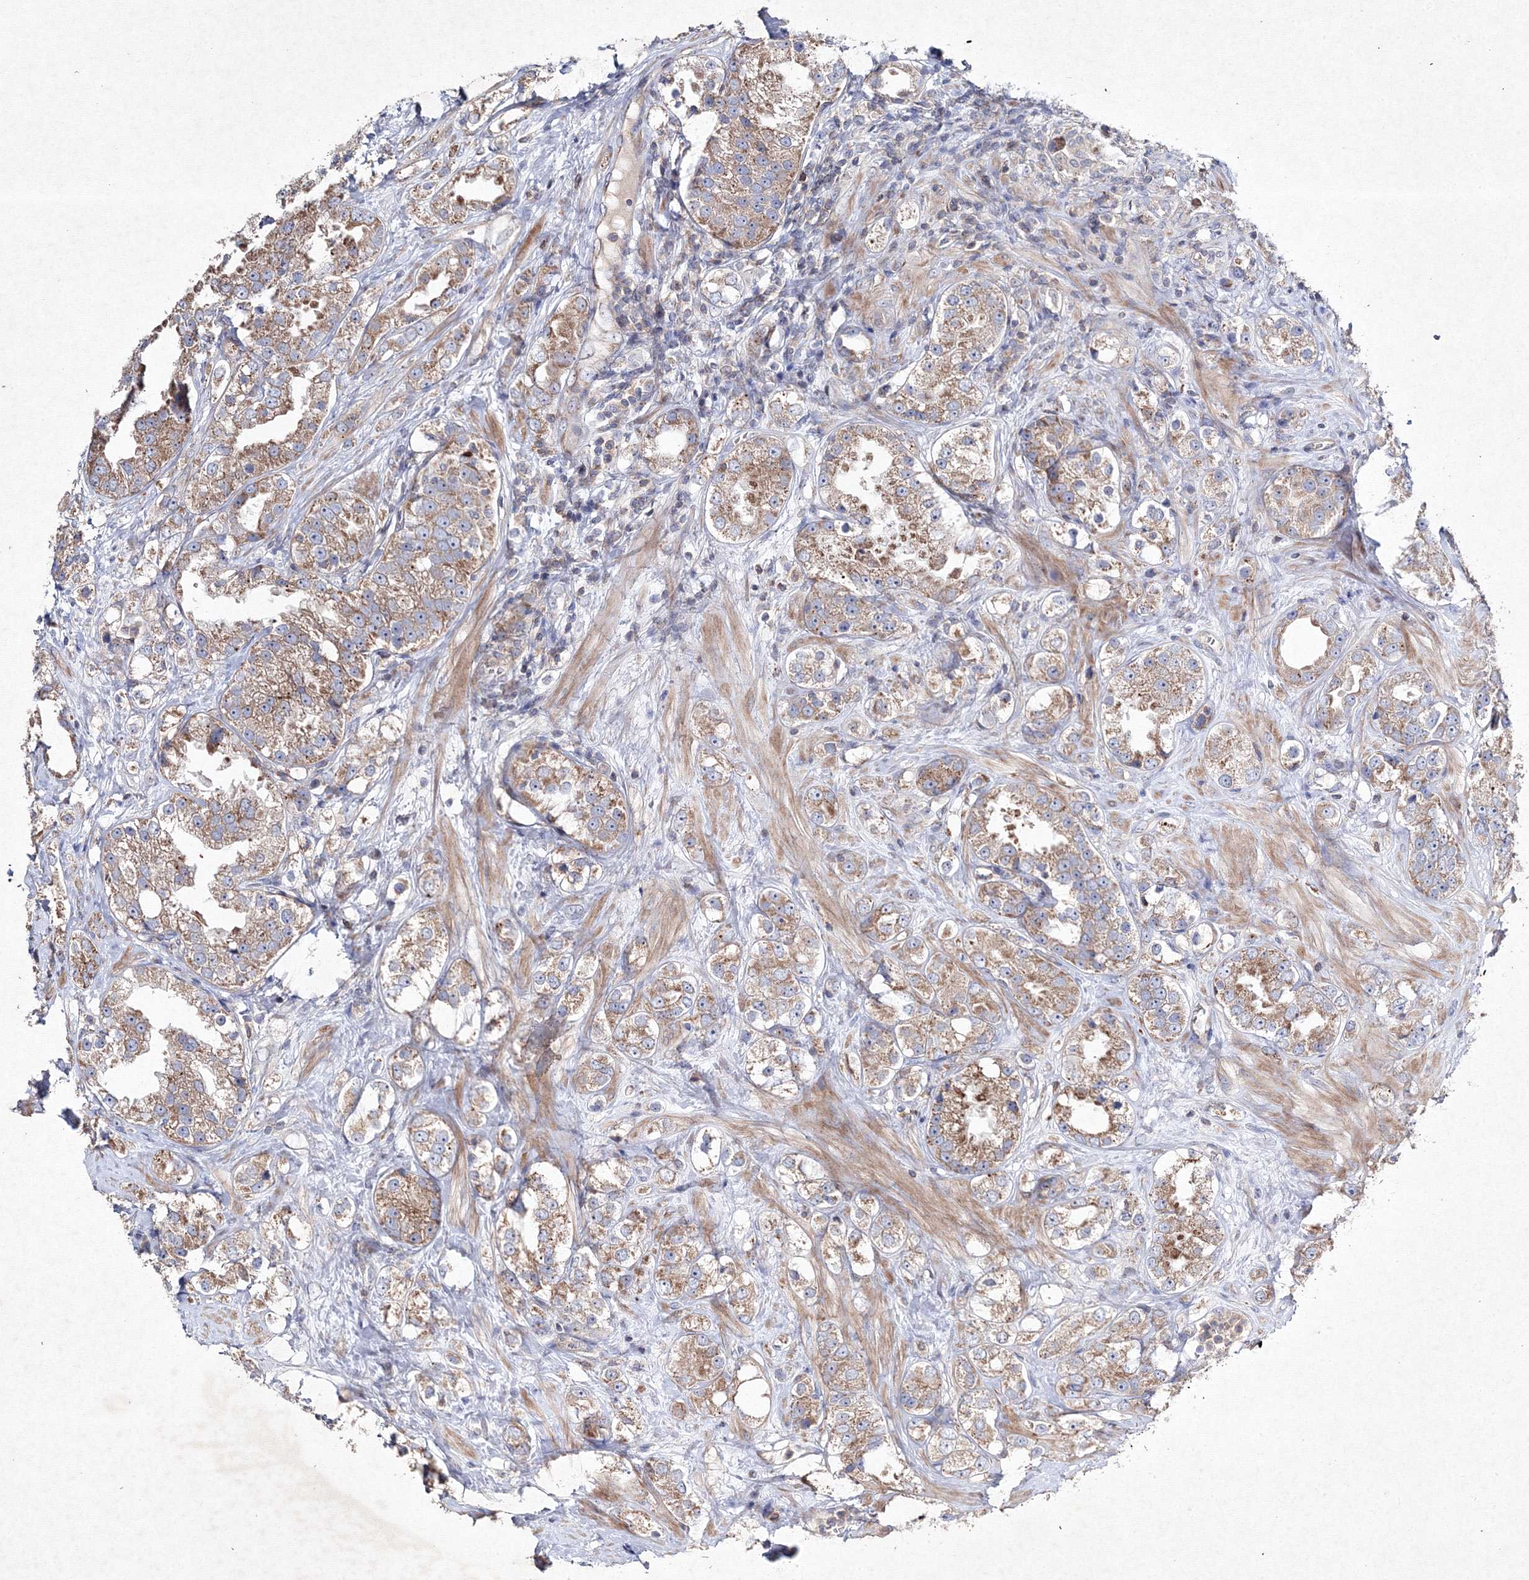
{"staining": {"intensity": "moderate", "quantity": ">75%", "location": "cytoplasmic/membranous"}, "tissue": "prostate cancer", "cell_type": "Tumor cells", "image_type": "cancer", "snomed": [{"axis": "morphology", "description": "Adenocarcinoma, NOS"}, {"axis": "topography", "description": "Prostate"}], "caption": "Immunohistochemistry image of adenocarcinoma (prostate) stained for a protein (brown), which shows medium levels of moderate cytoplasmic/membranous expression in approximately >75% of tumor cells.", "gene": "GFM1", "patient": {"sex": "male", "age": 79}}